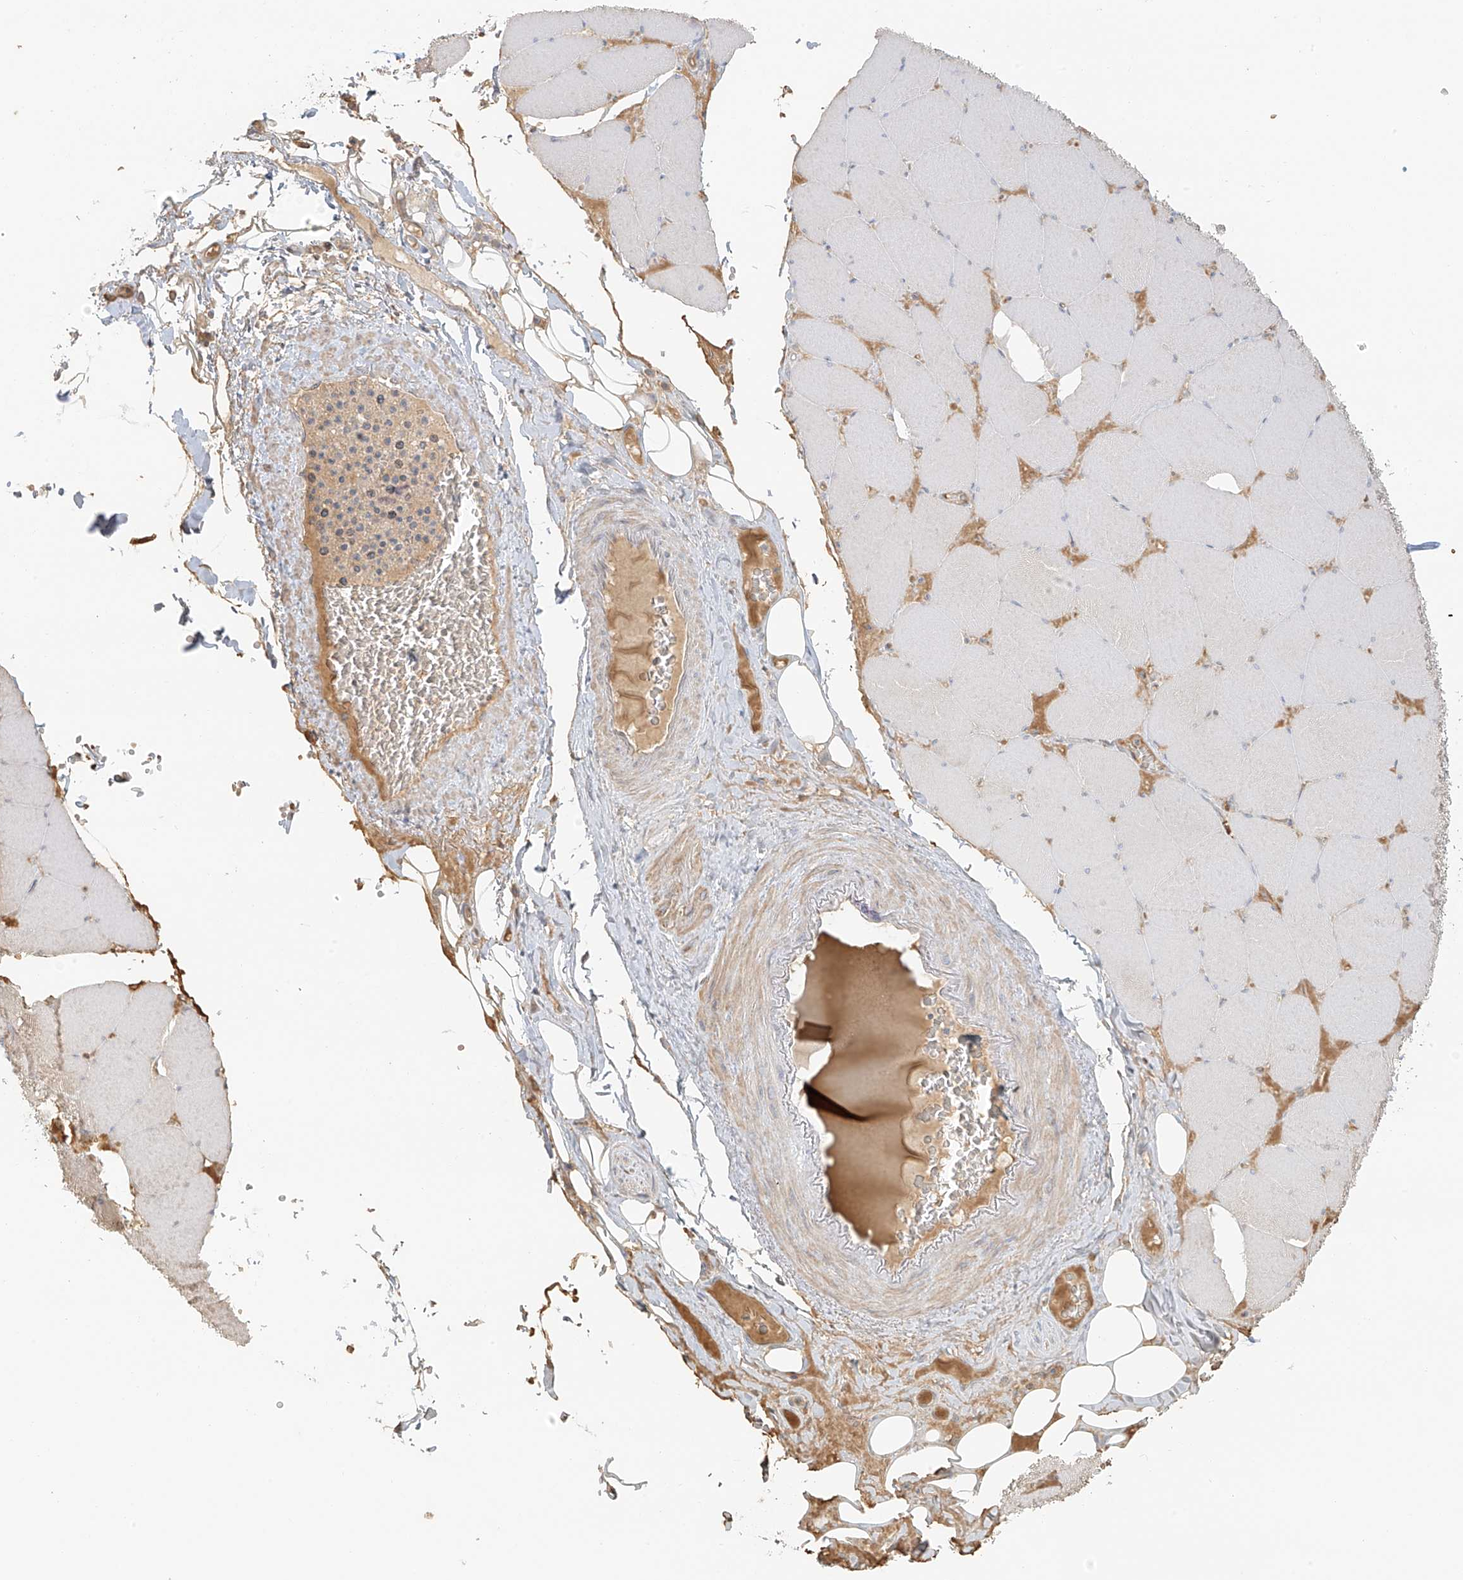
{"staining": {"intensity": "weak", "quantity": "25%-75%", "location": "cytoplasmic/membranous"}, "tissue": "skeletal muscle", "cell_type": "Myocytes", "image_type": "normal", "snomed": [{"axis": "morphology", "description": "Normal tissue, NOS"}, {"axis": "topography", "description": "Skeletal muscle"}, {"axis": "topography", "description": "Head-Neck"}], "caption": "The micrograph exhibits immunohistochemical staining of benign skeletal muscle. There is weak cytoplasmic/membranous expression is present in approximately 25%-75% of myocytes. The protein of interest is stained brown, and the nuclei are stained in blue (DAB IHC with brightfield microscopy, high magnification).", "gene": "UPK1B", "patient": {"sex": "male", "age": 66}}